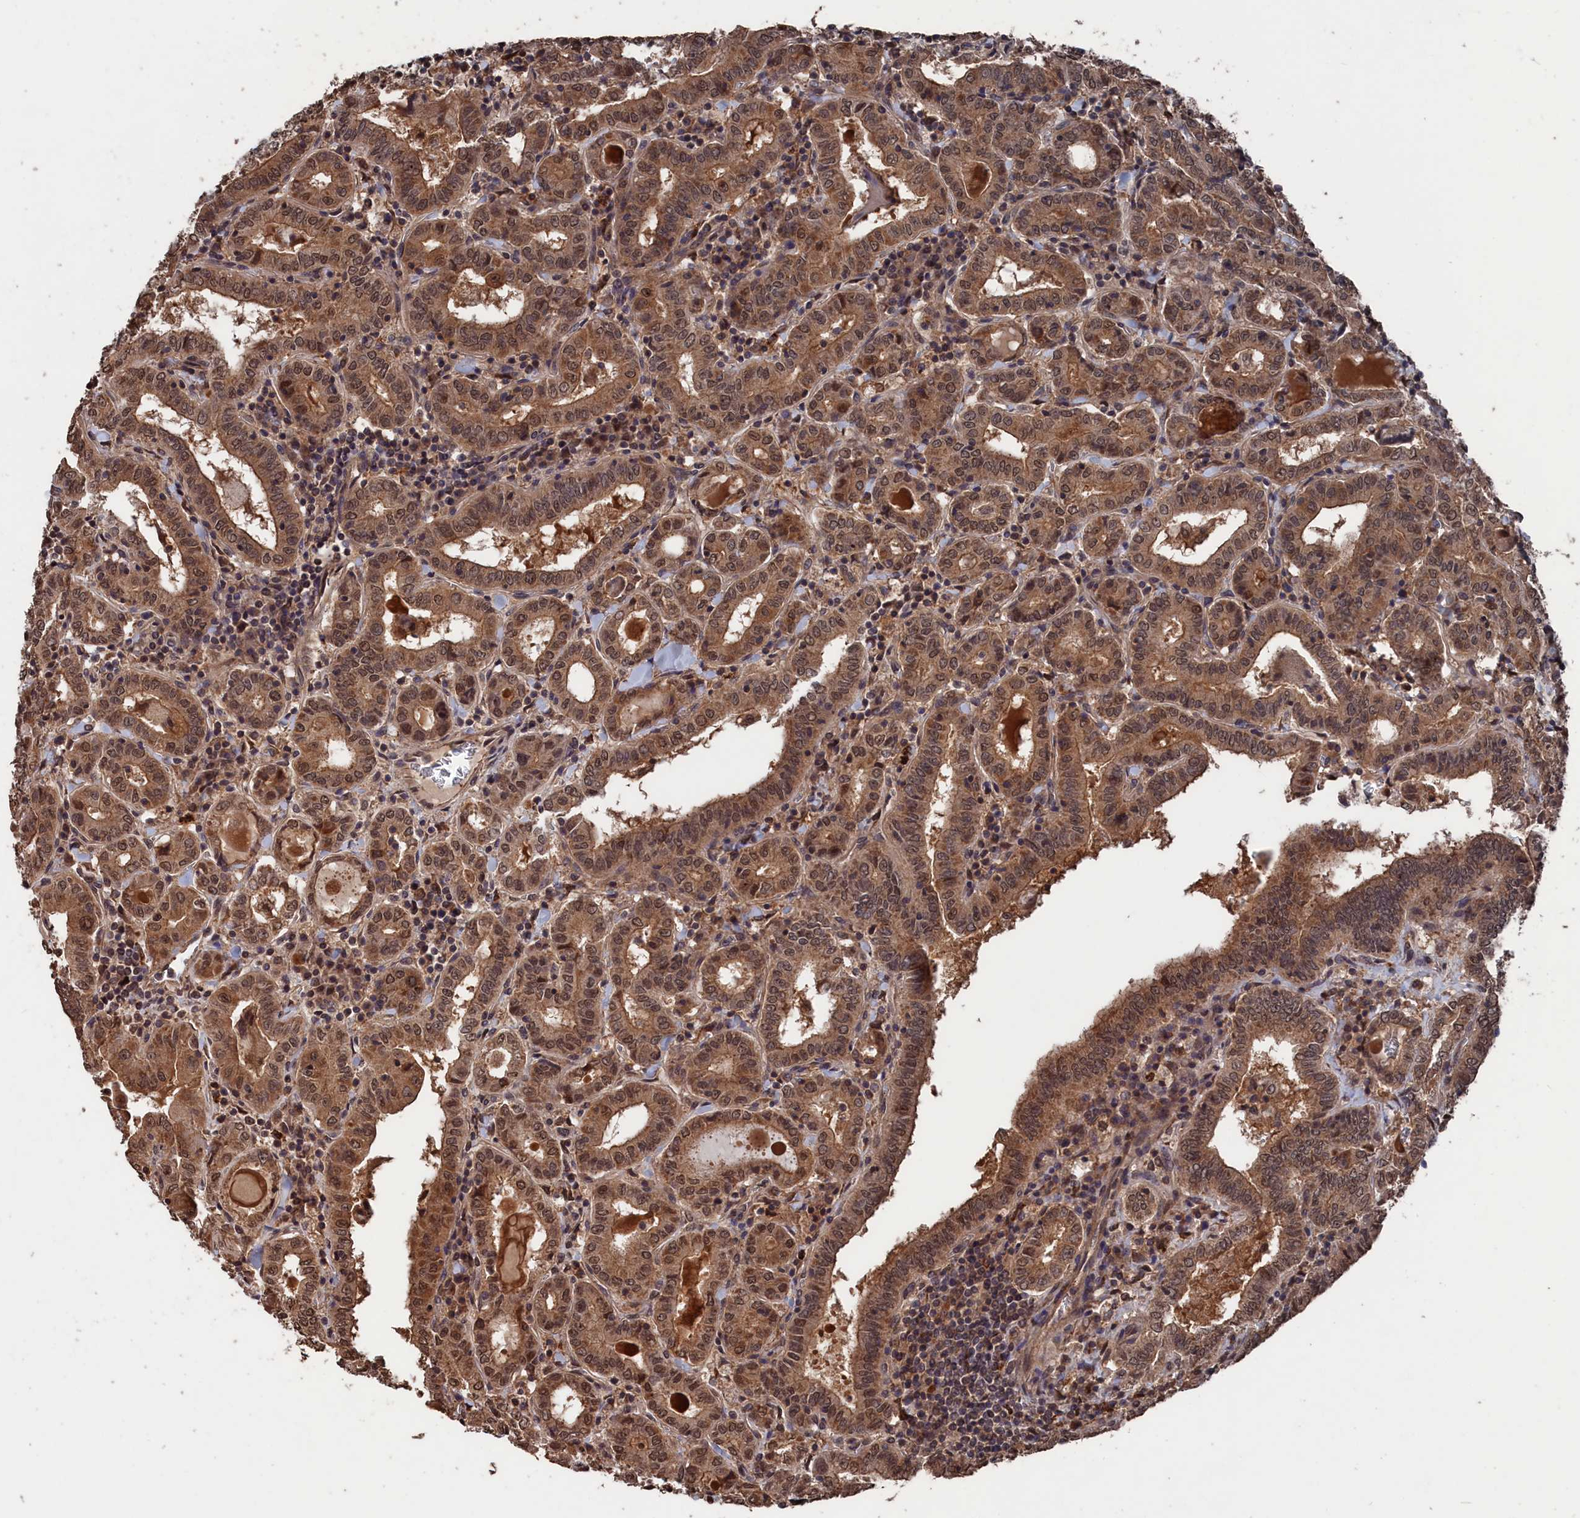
{"staining": {"intensity": "moderate", "quantity": ">75%", "location": "cytoplasmic/membranous,nuclear"}, "tissue": "thyroid cancer", "cell_type": "Tumor cells", "image_type": "cancer", "snomed": [{"axis": "morphology", "description": "Papillary adenocarcinoma, NOS"}, {"axis": "topography", "description": "Thyroid gland"}], "caption": "A brown stain shows moderate cytoplasmic/membranous and nuclear staining of a protein in human thyroid papillary adenocarcinoma tumor cells. (Stains: DAB in brown, nuclei in blue, Microscopy: brightfield microscopy at high magnification).", "gene": "PDE12", "patient": {"sex": "female", "age": 72}}